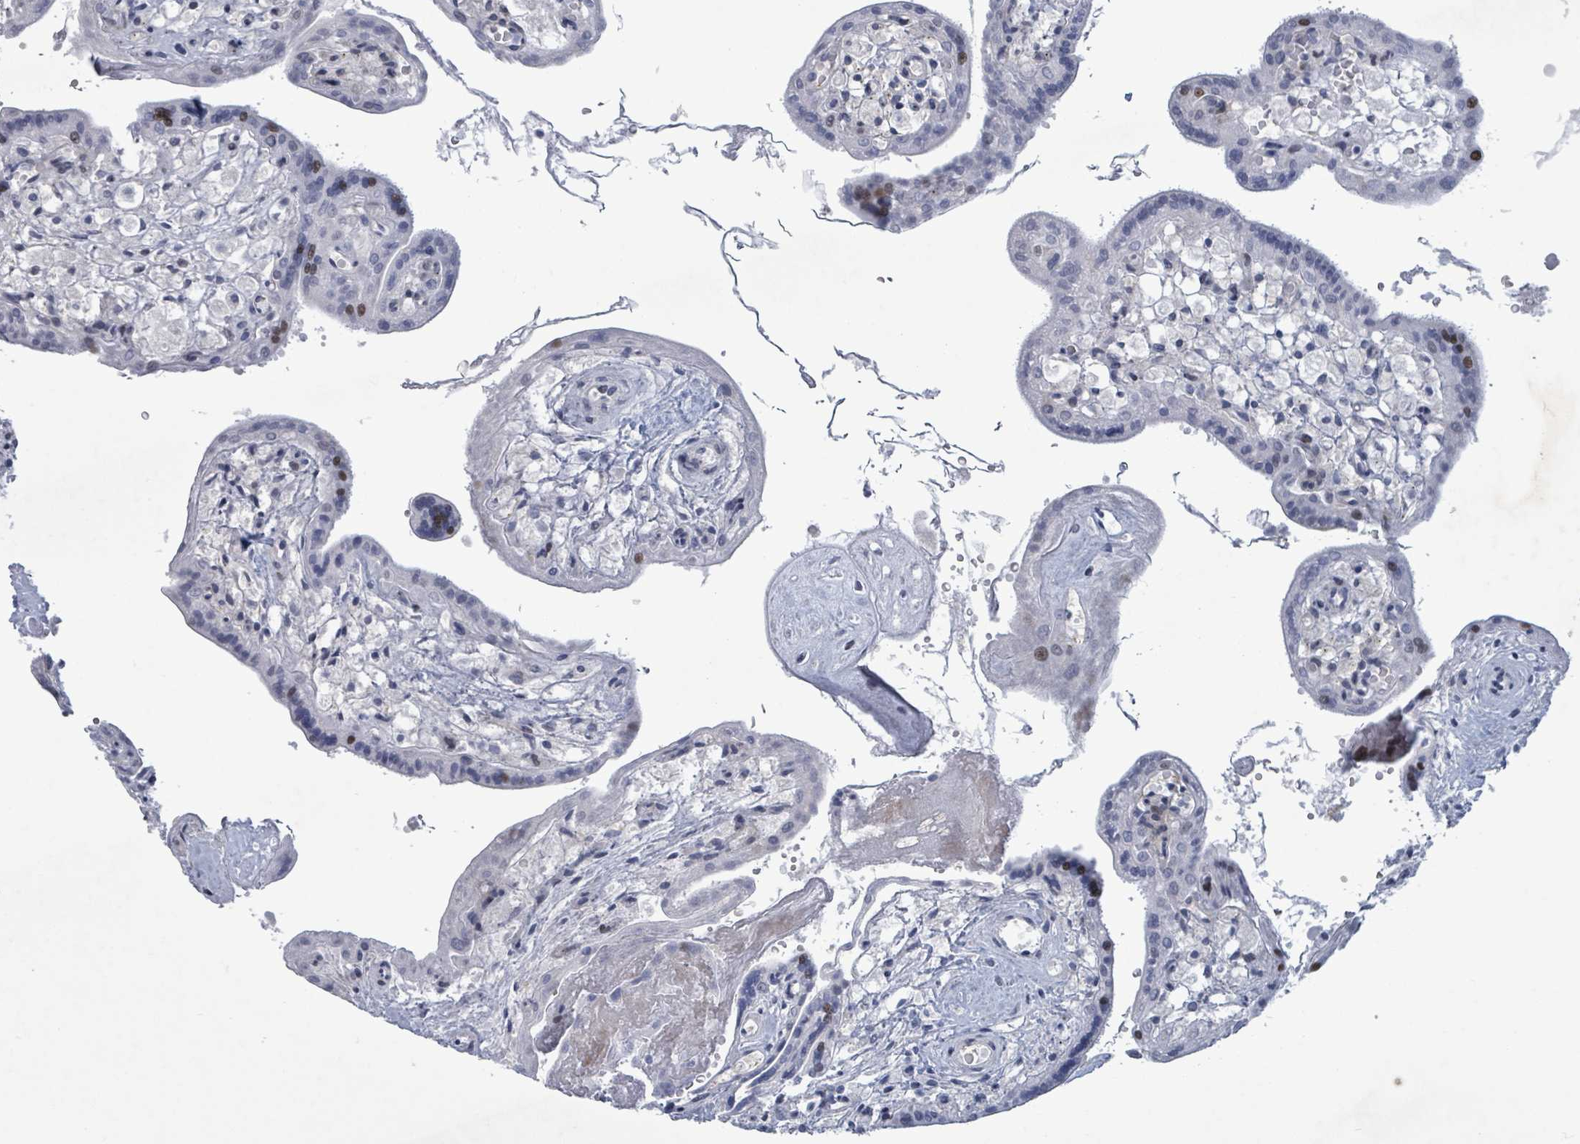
{"staining": {"intensity": "moderate", "quantity": "25%-75%", "location": "nuclear"}, "tissue": "placenta", "cell_type": "Trophoblastic cells", "image_type": "normal", "snomed": [{"axis": "morphology", "description": "Normal tissue, NOS"}, {"axis": "topography", "description": "Placenta"}], "caption": "Immunohistochemical staining of unremarkable human placenta shows medium levels of moderate nuclear expression in approximately 25%-75% of trophoblastic cells.", "gene": "TUSC1", "patient": {"sex": "female", "age": 37}}